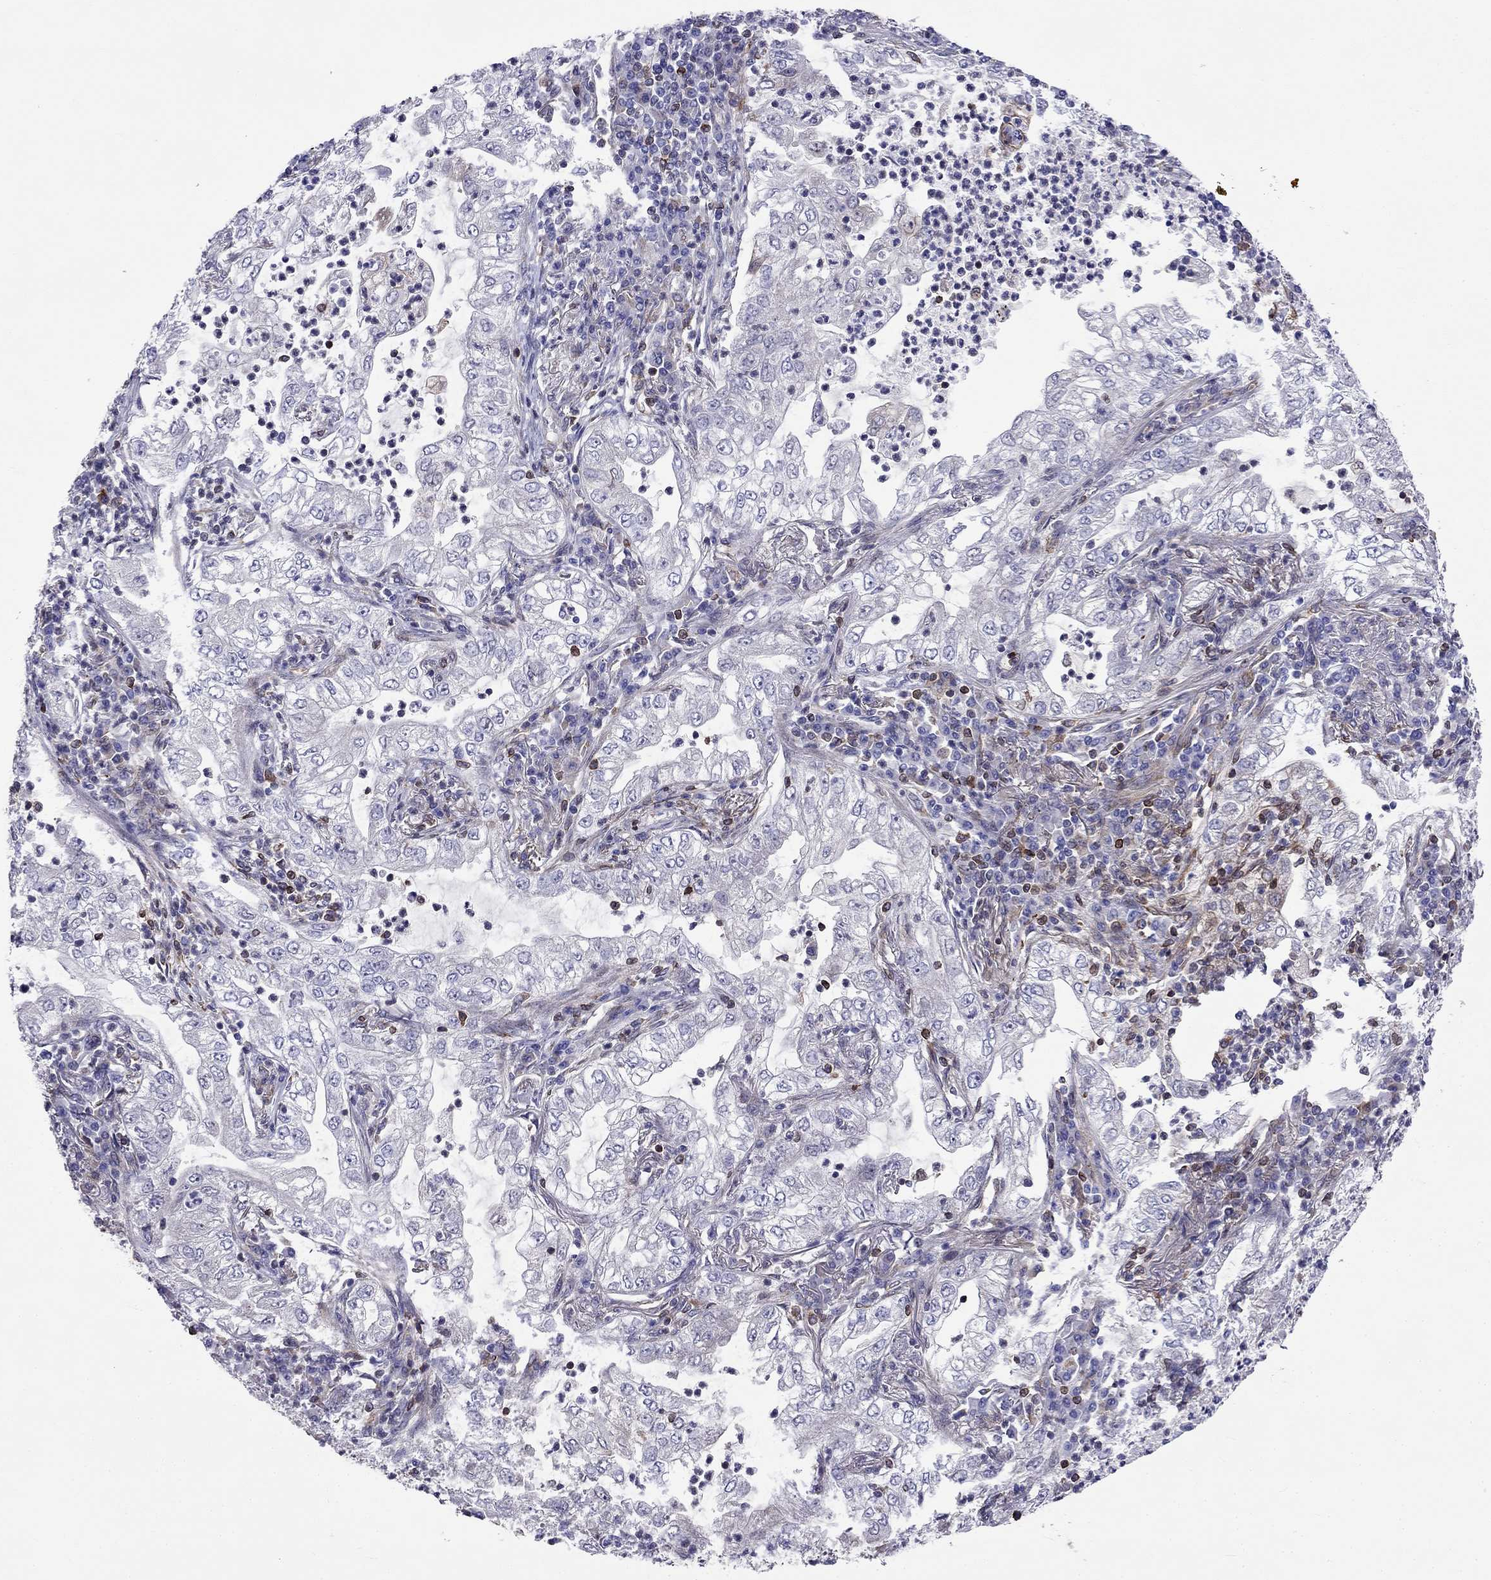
{"staining": {"intensity": "negative", "quantity": "none", "location": "none"}, "tissue": "lung cancer", "cell_type": "Tumor cells", "image_type": "cancer", "snomed": [{"axis": "morphology", "description": "Adenocarcinoma, NOS"}, {"axis": "topography", "description": "Lung"}], "caption": "The immunohistochemistry micrograph has no significant positivity in tumor cells of lung adenocarcinoma tissue.", "gene": "GNAL", "patient": {"sex": "female", "age": 73}}